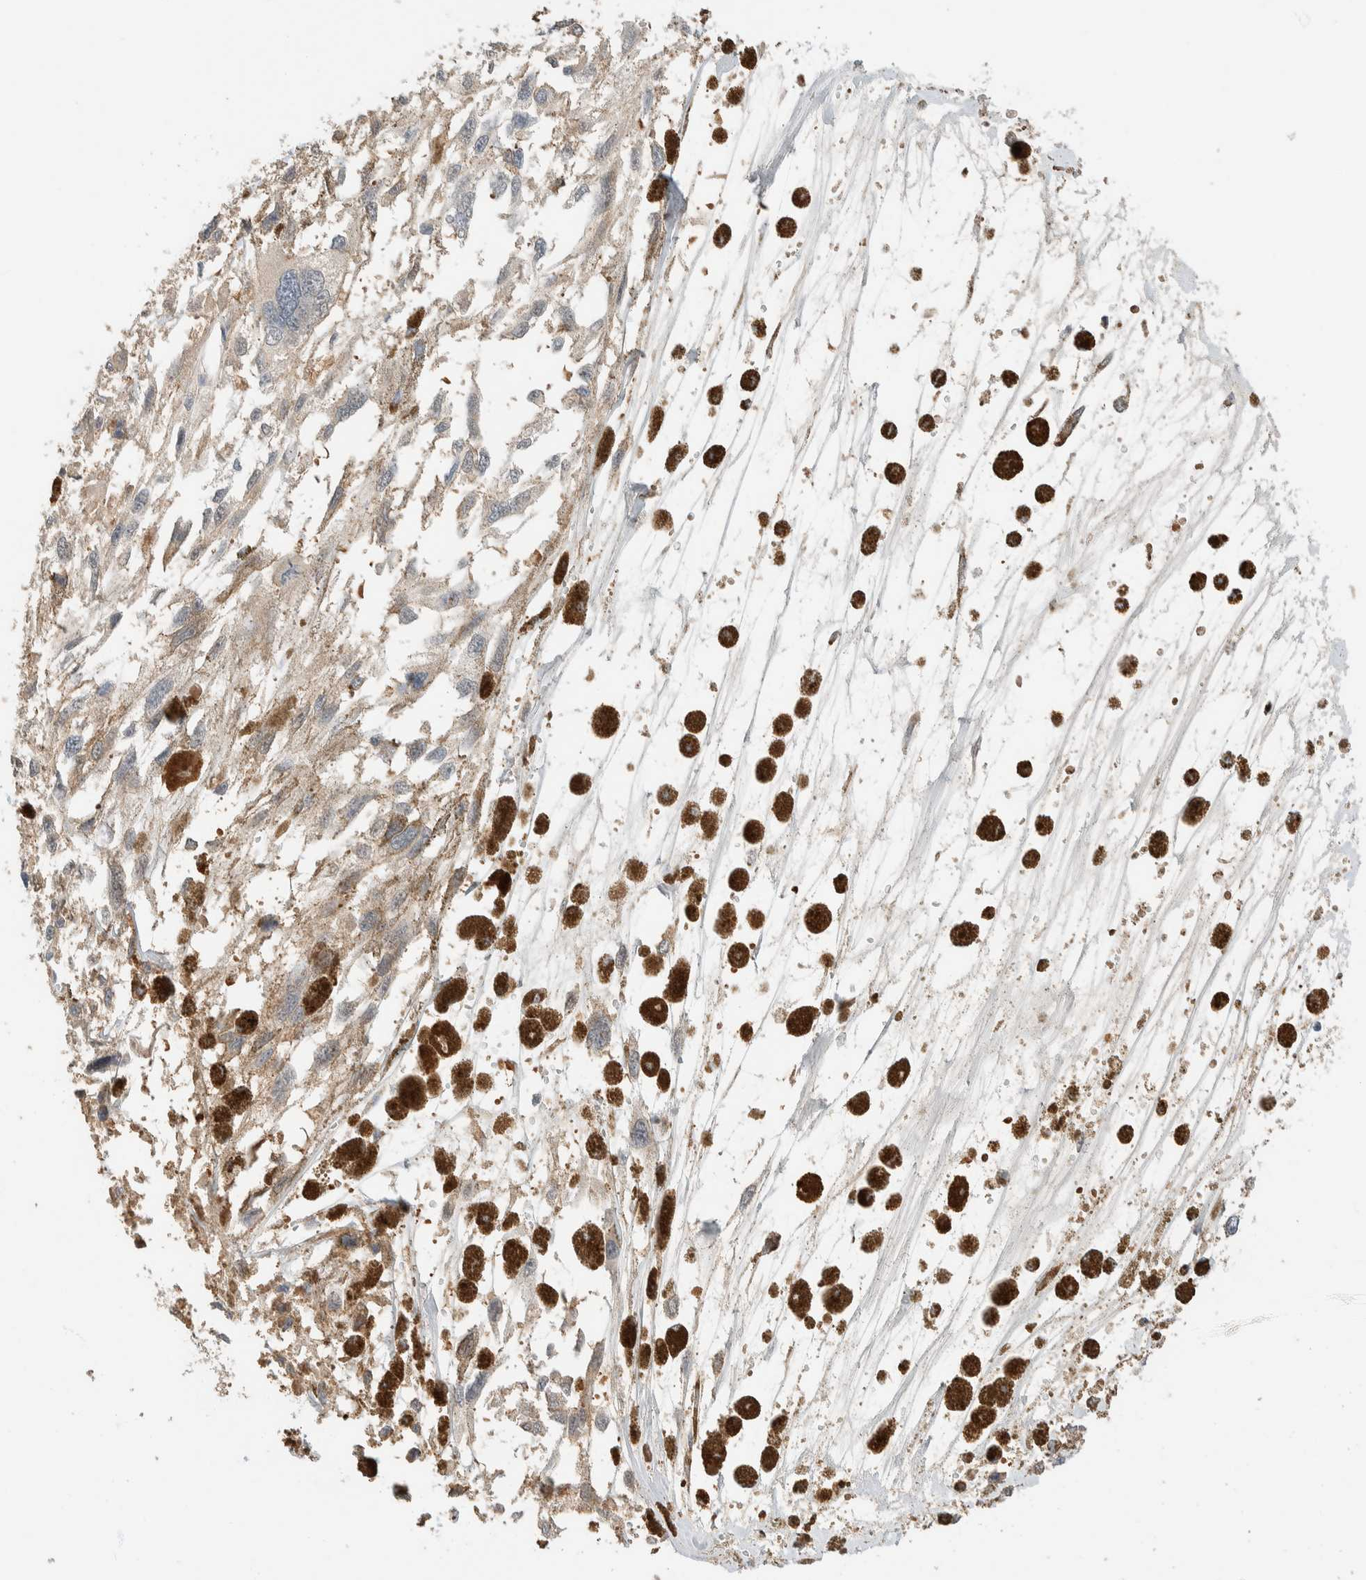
{"staining": {"intensity": "negative", "quantity": "none", "location": "none"}, "tissue": "melanoma", "cell_type": "Tumor cells", "image_type": "cancer", "snomed": [{"axis": "morphology", "description": "Malignant melanoma, Metastatic site"}, {"axis": "topography", "description": "Lymph node"}], "caption": "IHC of malignant melanoma (metastatic site) reveals no staining in tumor cells.", "gene": "SETD4", "patient": {"sex": "male", "age": 59}}